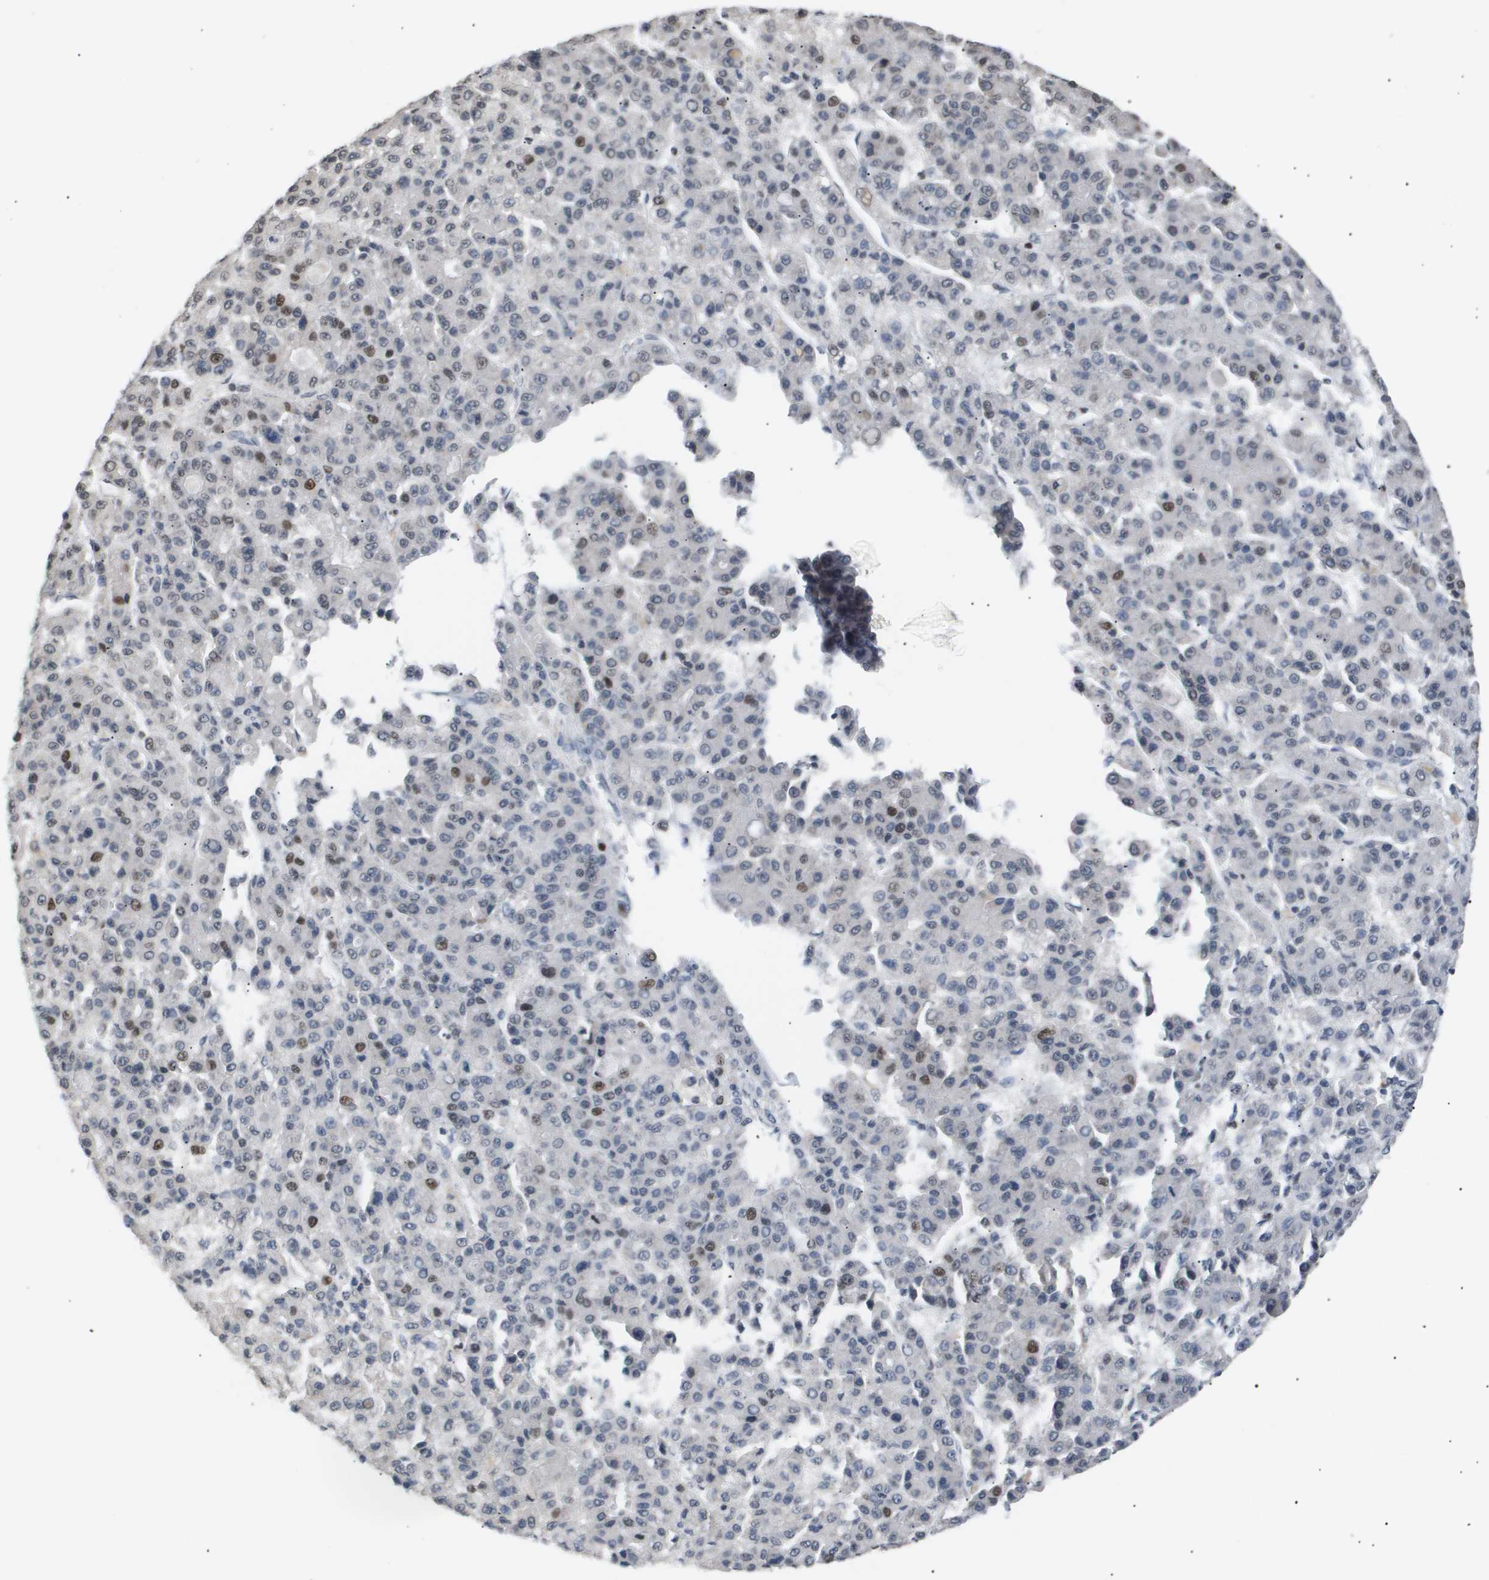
{"staining": {"intensity": "moderate", "quantity": "<25%", "location": "nuclear"}, "tissue": "liver cancer", "cell_type": "Tumor cells", "image_type": "cancer", "snomed": [{"axis": "morphology", "description": "Carcinoma, Hepatocellular, NOS"}, {"axis": "topography", "description": "Liver"}], "caption": "This is an image of IHC staining of hepatocellular carcinoma (liver), which shows moderate expression in the nuclear of tumor cells.", "gene": "ANAPC2", "patient": {"sex": "male", "age": 70}}